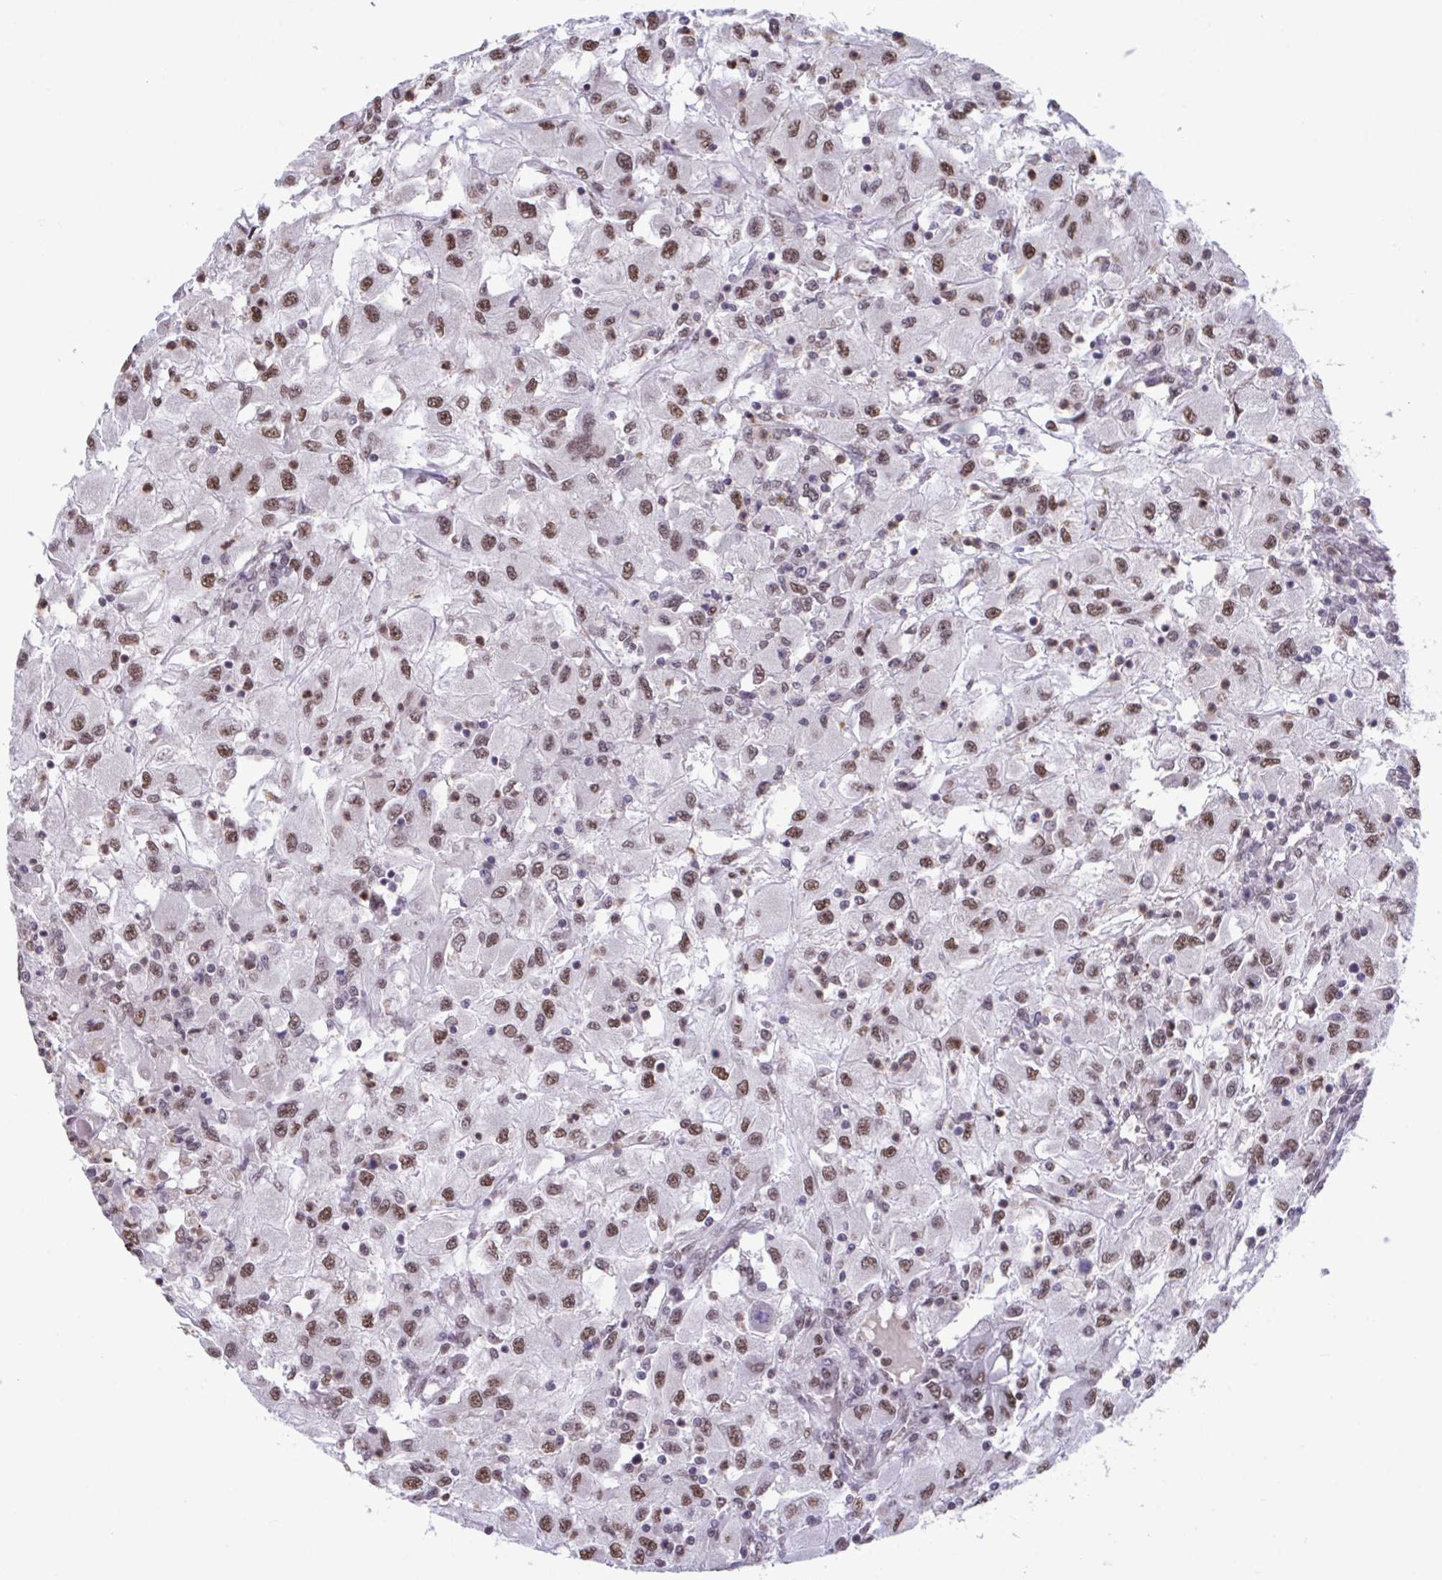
{"staining": {"intensity": "moderate", "quantity": ">75%", "location": "nuclear"}, "tissue": "renal cancer", "cell_type": "Tumor cells", "image_type": "cancer", "snomed": [{"axis": "morphology", "description": "Adenocarcinoma, NOS"}, {"axis": "topography", "description": "Kidney"}], "caption": "Renal cancer stained for a protein (brown) exhibits moderate nuclear positive staining in about >75% of tumor cells.", "gene": "HNRNPDL", "patient": {"sex": "female", "age": 67}}